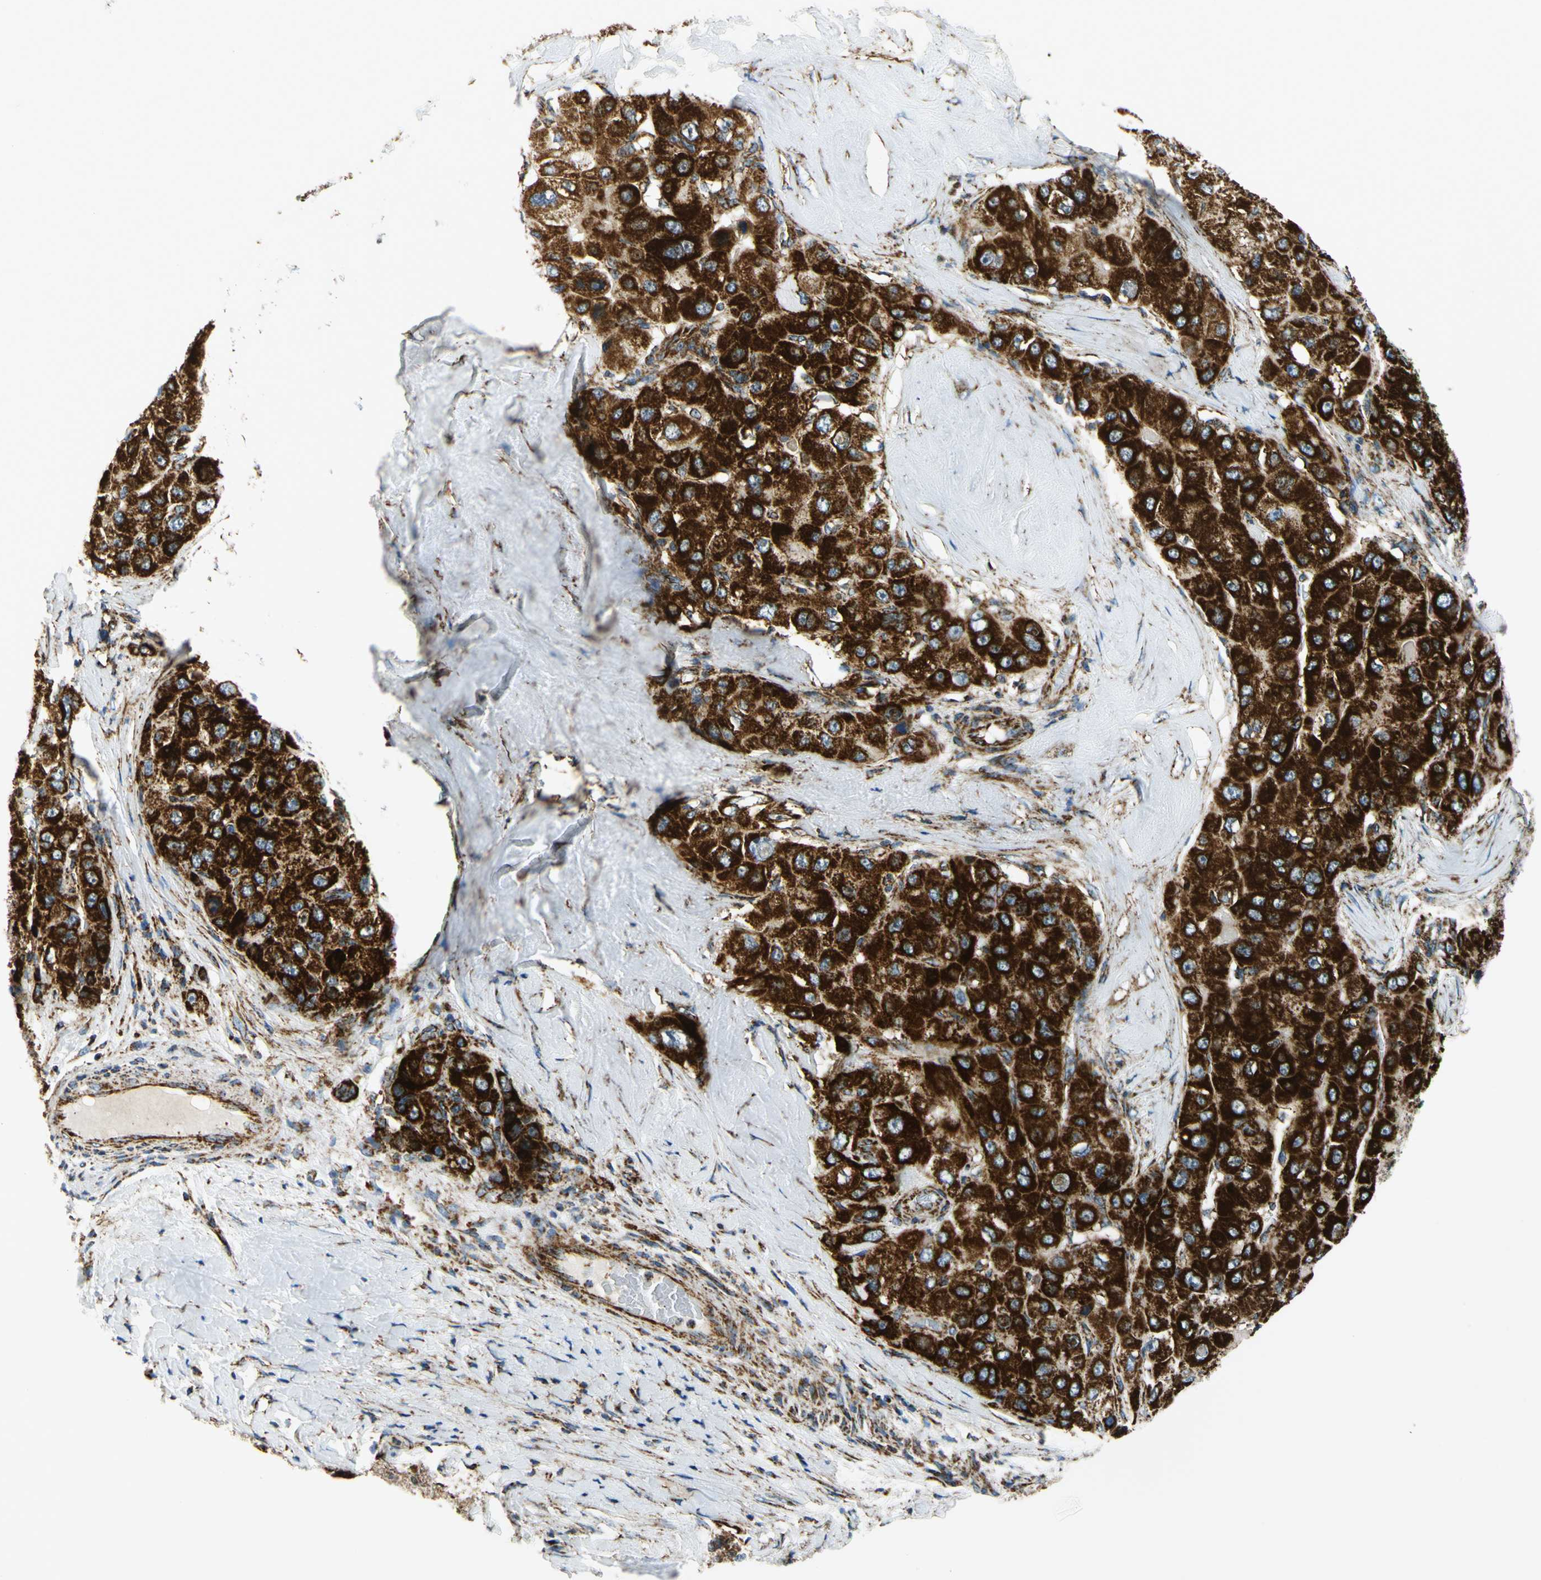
{"staining": {"intensity": "strong", "quantity": ">75%", "location": "cytoplasmic/membranous"}, "tissue": "liver cancer", "cell_type": "Tumor cells", "image_type": "cancer", "snomed": [{"axis": "morphology", "description": "Carcinoma, Hepatocellular, NOS"}, {"axis": "topography", "description": "Liver"}], "caption": "Immunohistochemical staining of liver hepatocellular carcinoma exhibits high levels of strong cytoplasmic/membranous positivity in approximately >75% of tumor cells.", "gene": "MAVS", "patient": {"sex": "male", "age": 80}}